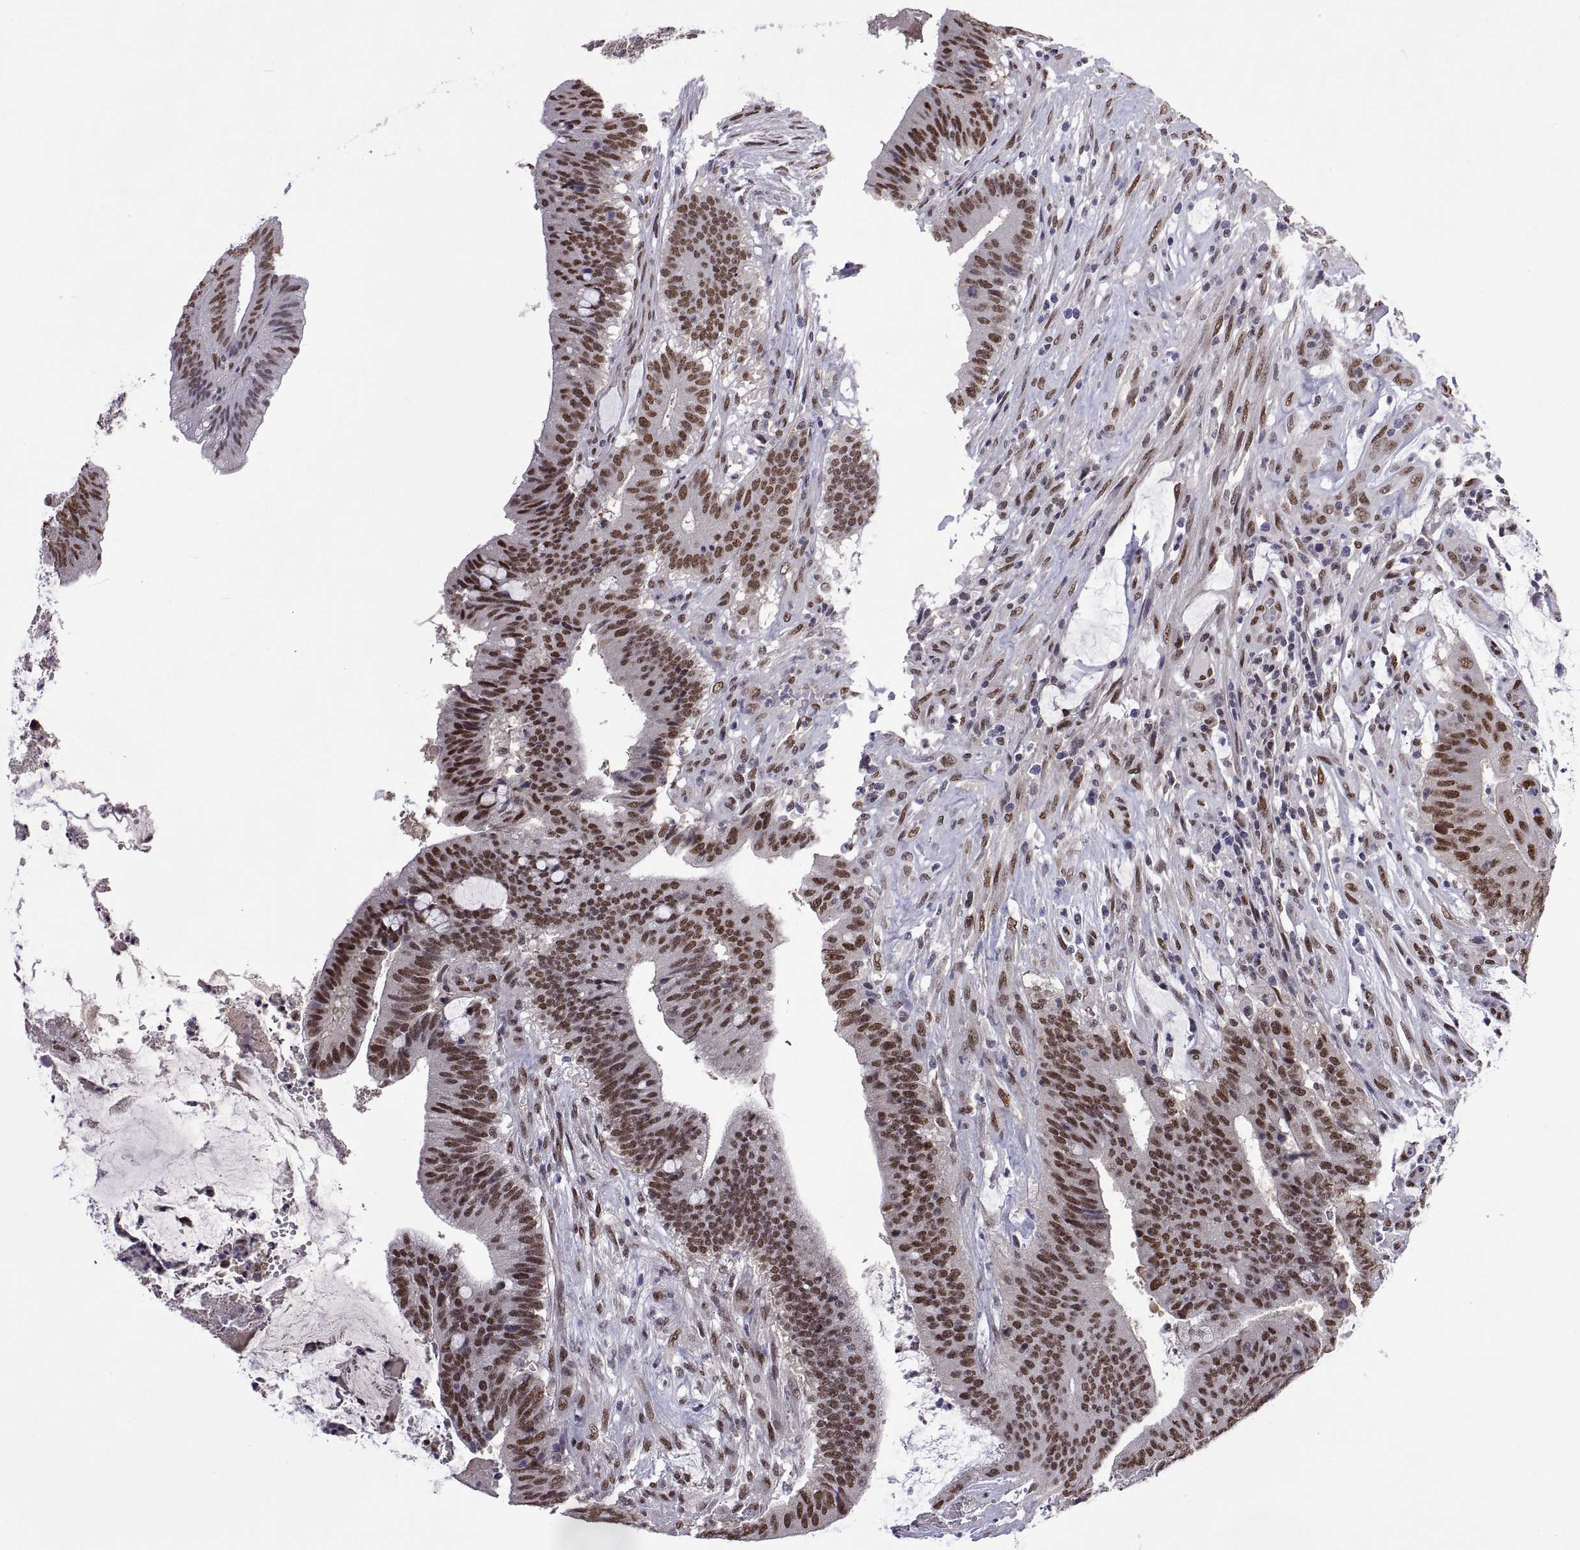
{"staining": {"intensity": "moderate", "quantity": ">75%", "location": "nuclear"}, "tissue": "colorectal cancer", "cell_type": "Tumor cells", "image_type": "cancer", "snomed": [{"axis": "morphology", "description": "Adenocarcinoma, NOS"}, {"axis": "topography", "description": "Colon"}], "caption": "Moderate nuclear positivity is seen in about >75% of tumor cells in adenocarcinoma (colorectal).", "gene": "NR4A1", "patient": {"sex": "female", "age": 43}}